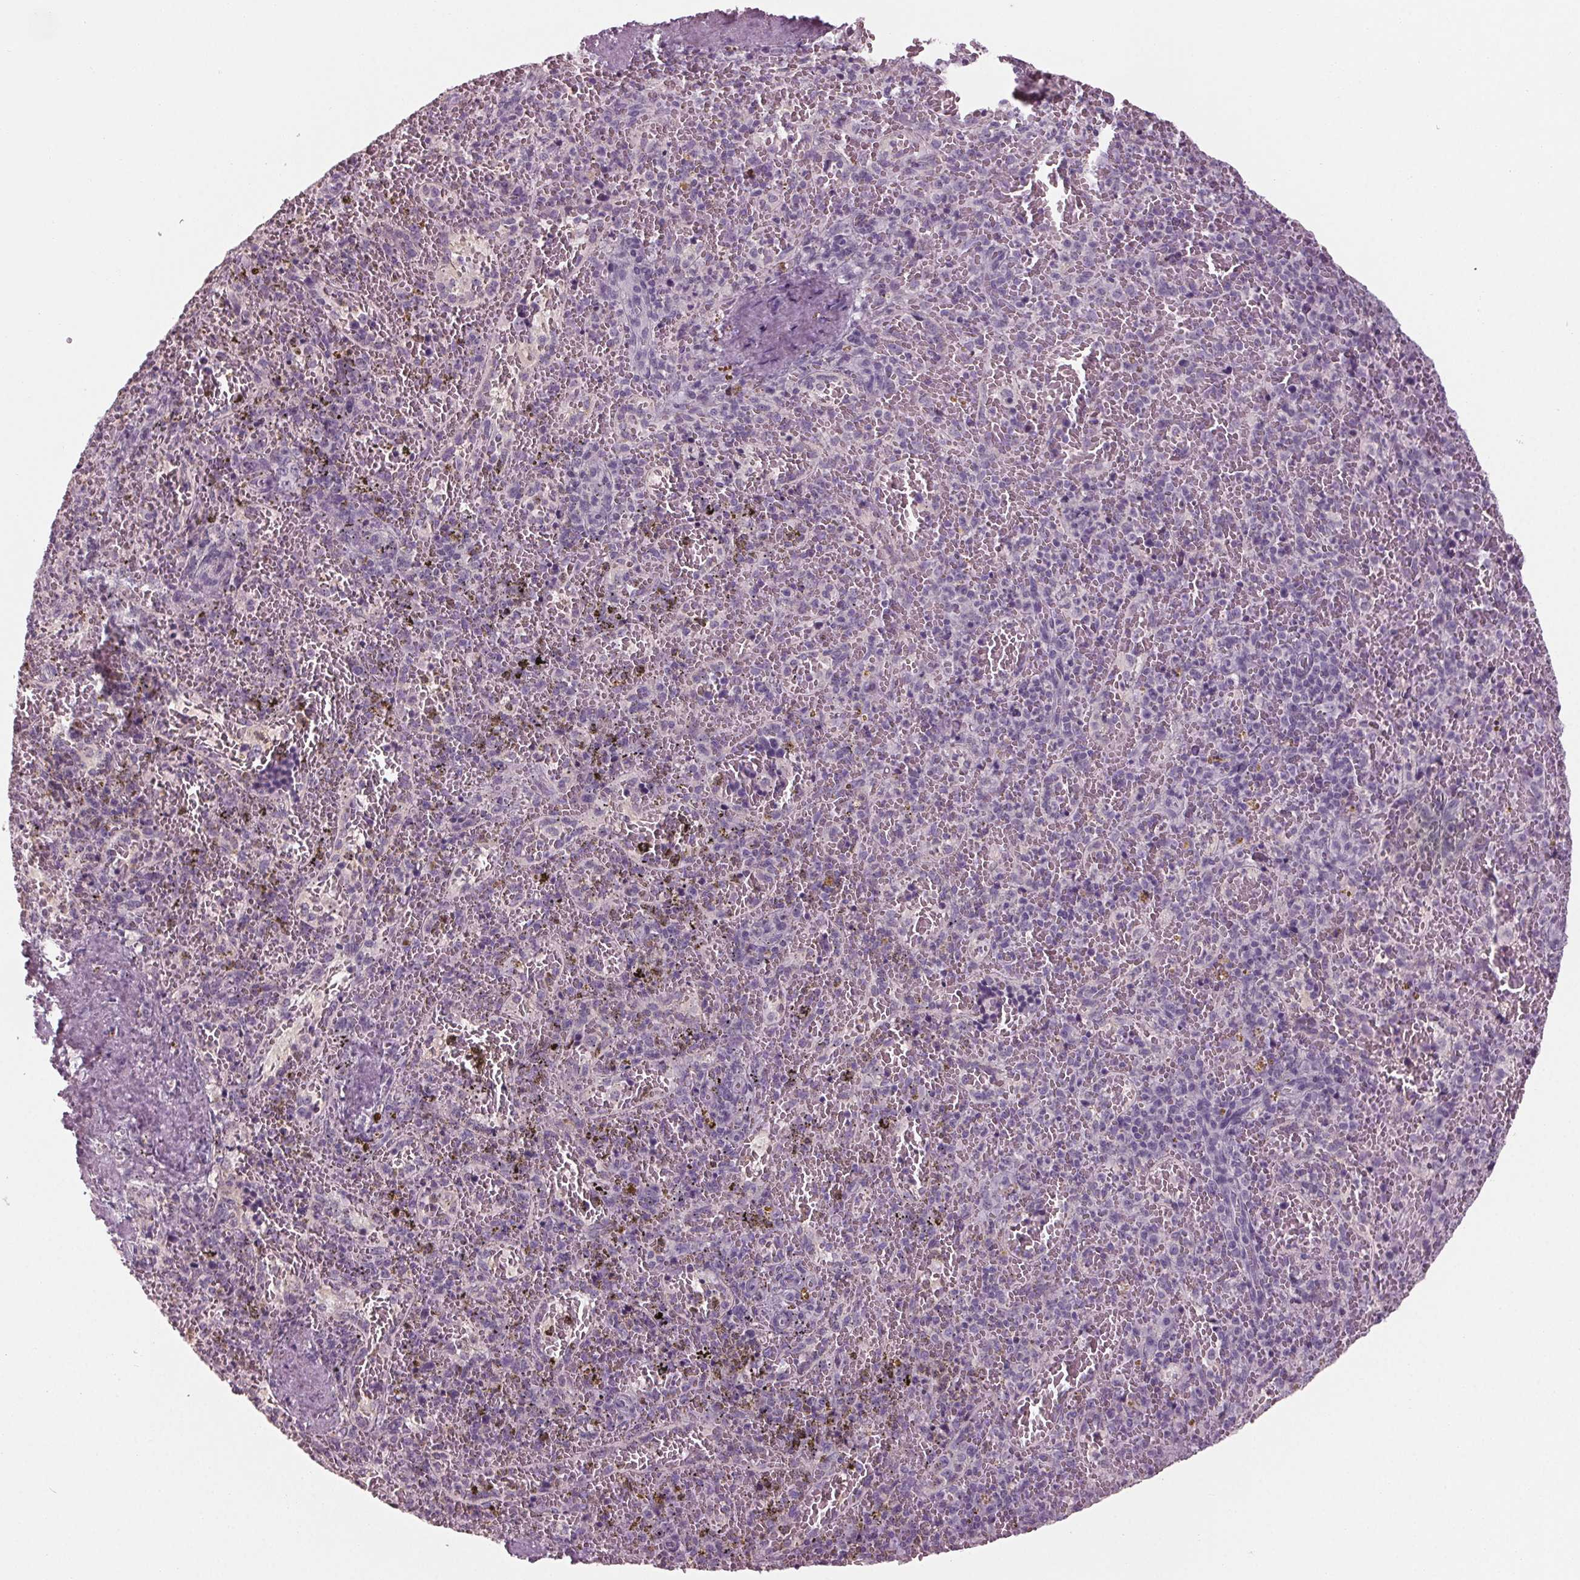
{"staining": {"intensity": "negative", "quantity": "none", "location": "none"}, "tissue": "spleen", "cell_type": "Cells in red pulp", "image_type": "normal", "snomed": [{"axis": "morphology", "description": "Normal tissue, NOS"}, {"axis": "topography", "description": "Spleen"}], "caption": "An image of spleen stained for a protein displays no brown staining in cells in red pulp. (DAB immunohistochemistry, high magnification).", "gene": "TNNC2", "patient": {"sex": "female", "age": 50}}